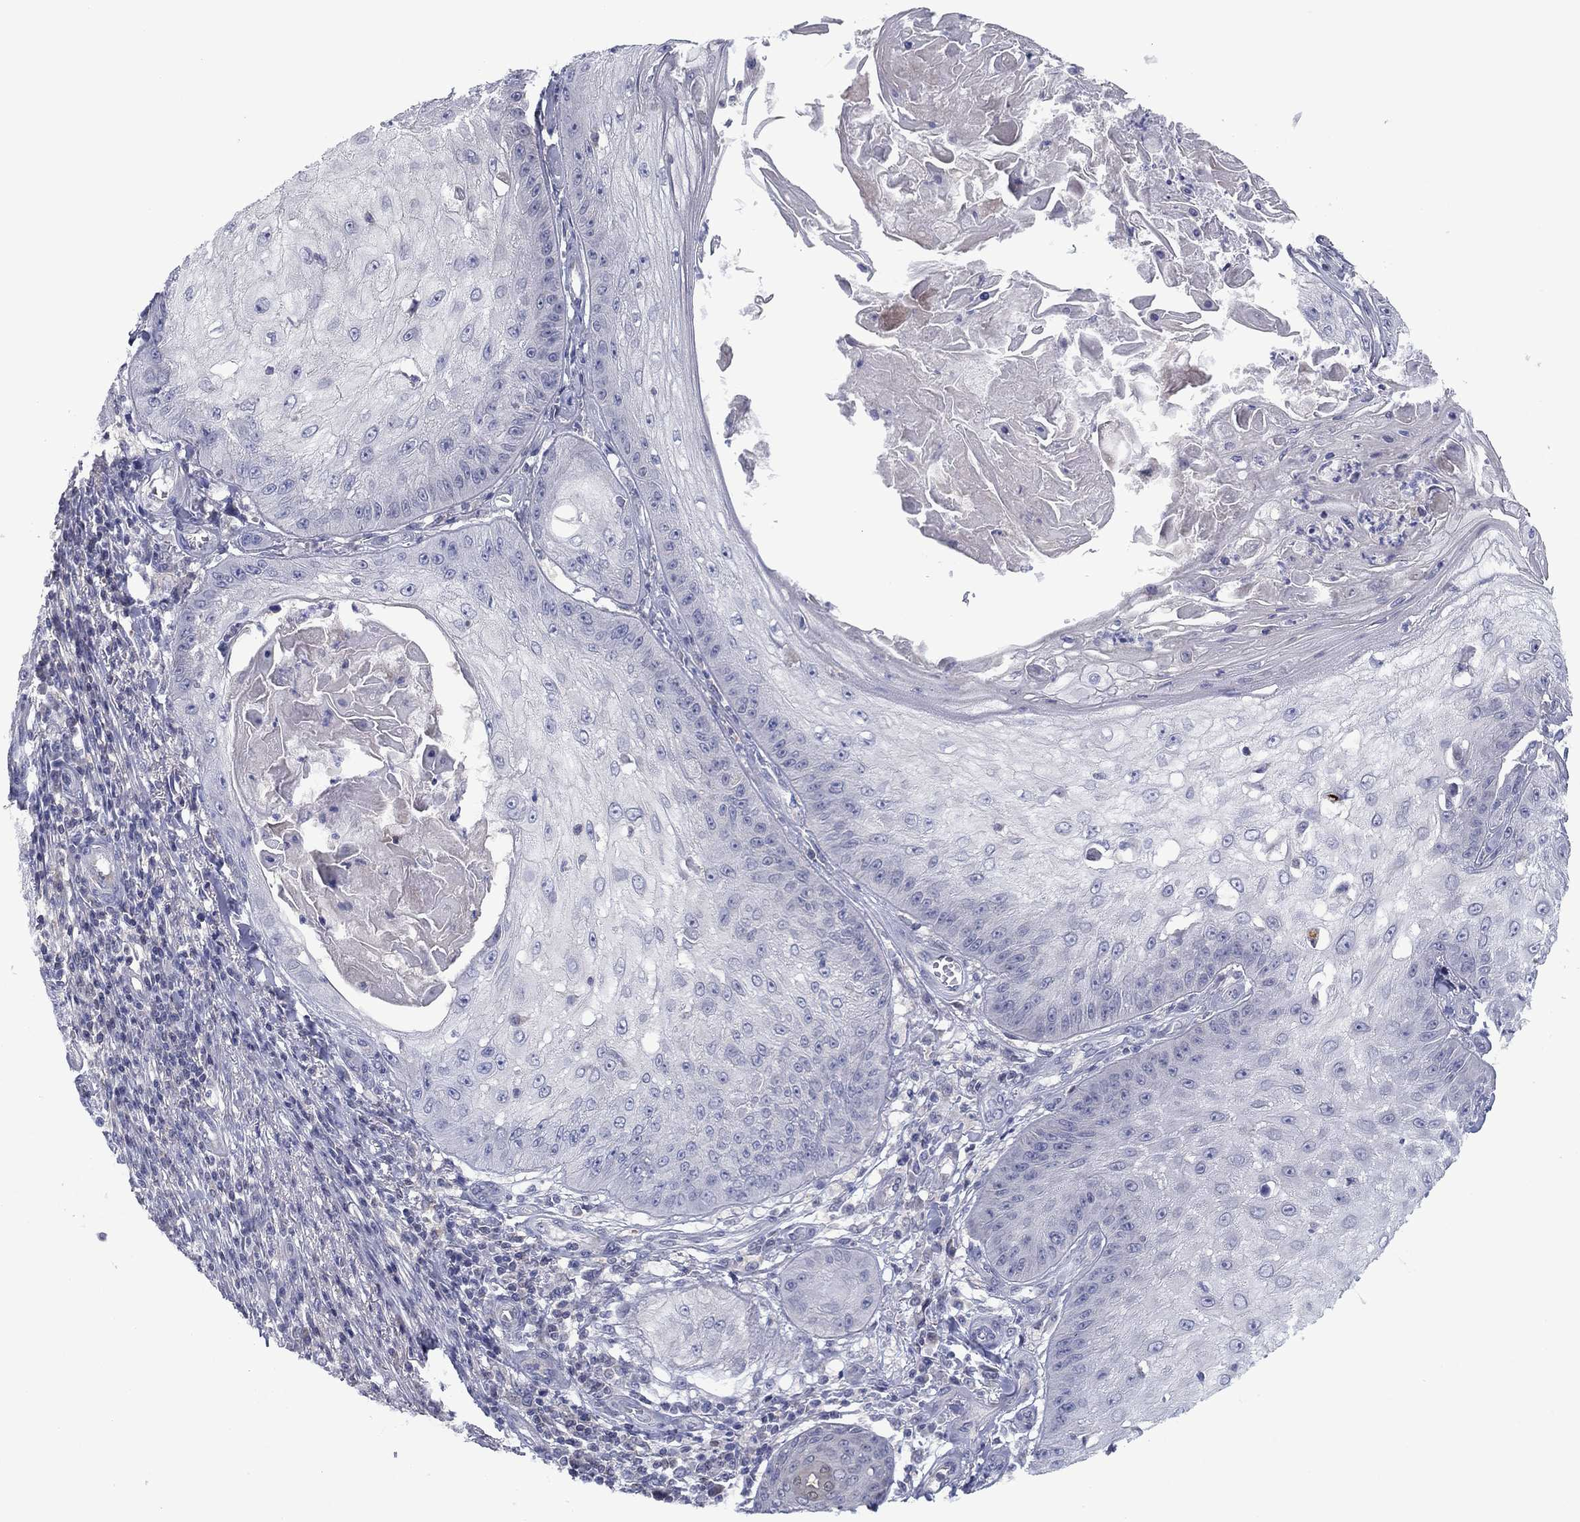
{"staining": {"intensity": "negative", "quantity": "none", "location": "none"}, "tissue": "skin cancer", "cell_type": "Tumor cells", "image_type": "cancer", "snomed": [{"axis": "morphology", "description": "Squamous cell carcinoma, NOS"}, {"axis": "topography", "description": "Skin"}], "caption": "Squamous cell carcinoma (skin) was stained to show a protein in brown. There is no significant staining in tumor cells.", "gene": "GRHPR", "patient": {"sex": "male", "age": 70}}